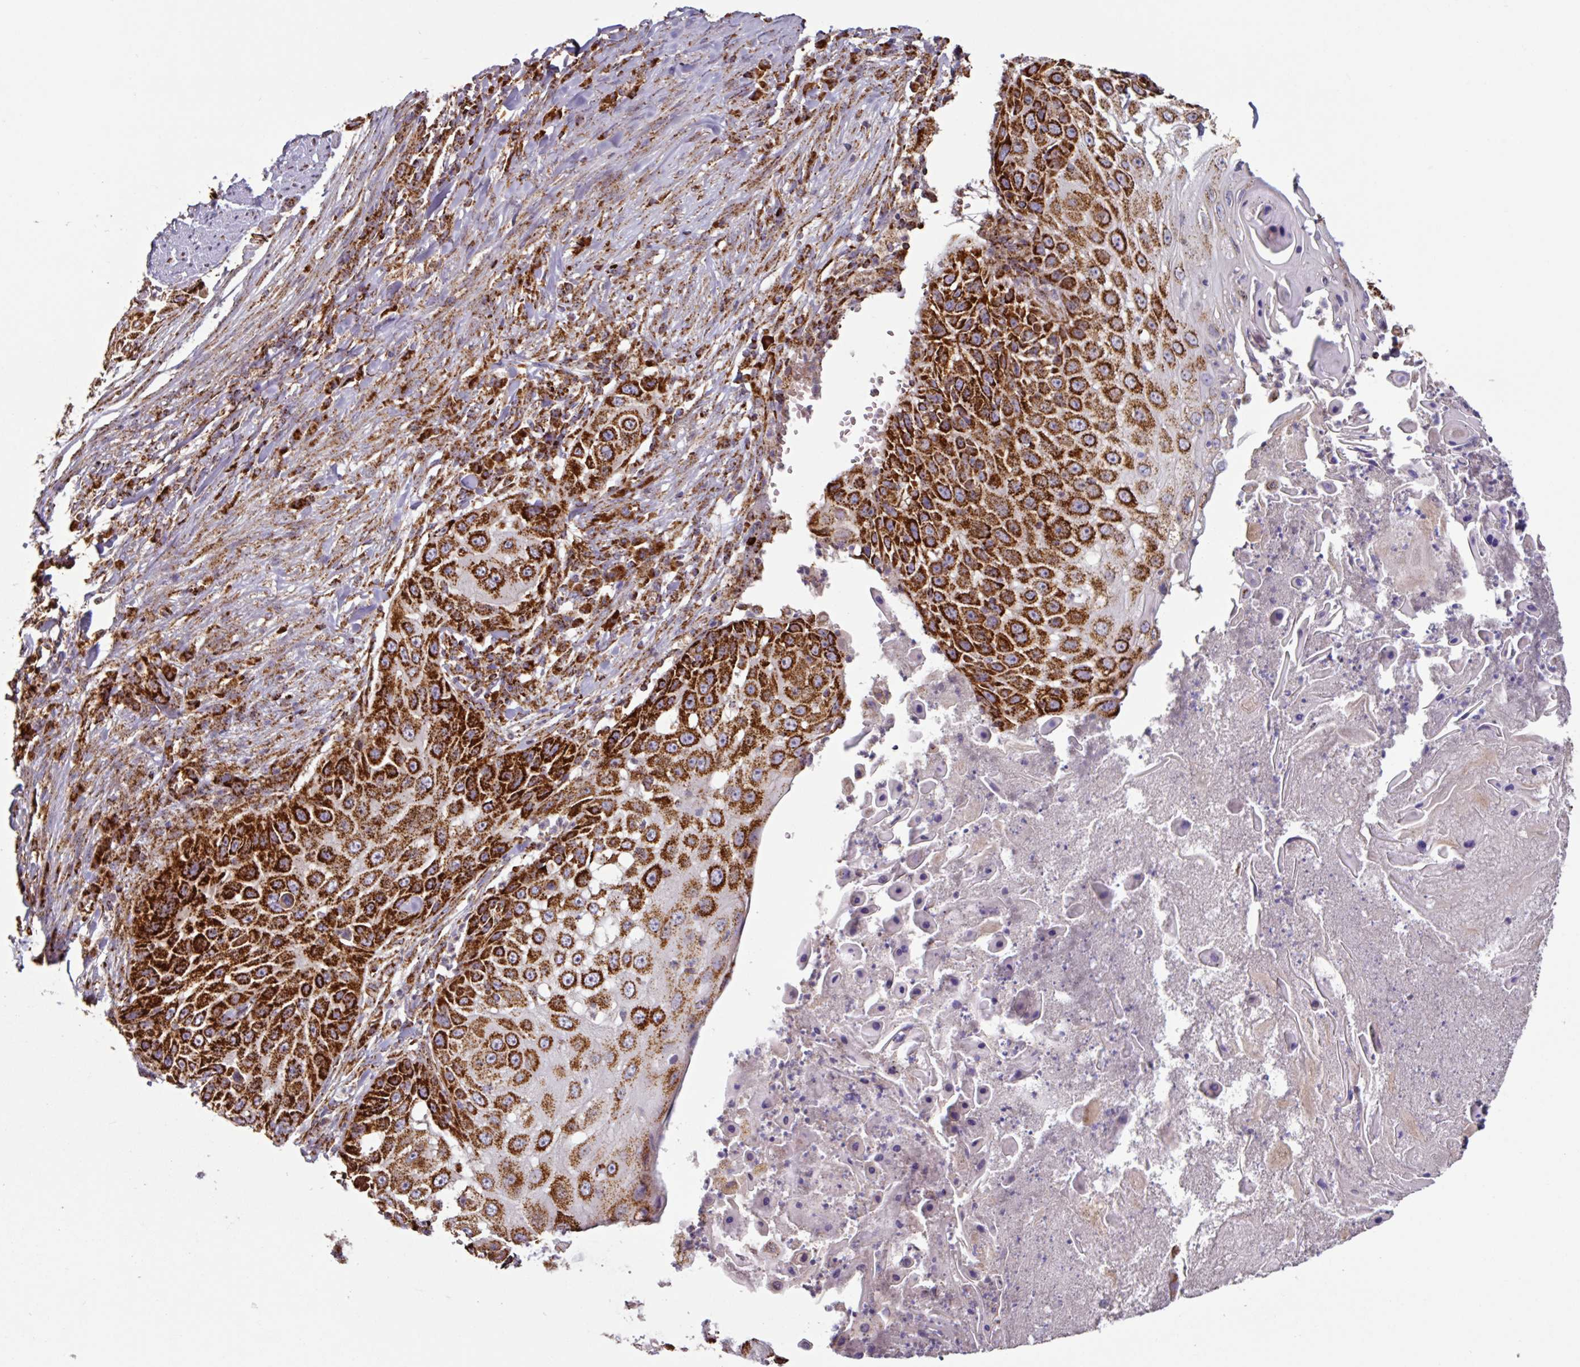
{"staining": {"intensity": "strong", "quantity": ">75%", "location": "cytoplasmic/membranous"}, "tissue": "skin cancer", "cell_type": "Tumor cells", "image_type": "cancer", "snomed": [{"axis": "morphology", "description": "Squamous cell carcinoma, NOS"}, {"axis": "topography", "description": "Skin"}], "caption": "There is high levels of strong cytoplasmic/membranous staining in tumor cells of squamous cell carcinoma (skin), as demonstrated by immunohistochemical staining (brown color).", "gene": "TRAP1", "patient": {"sex": "female", "age": 44}}